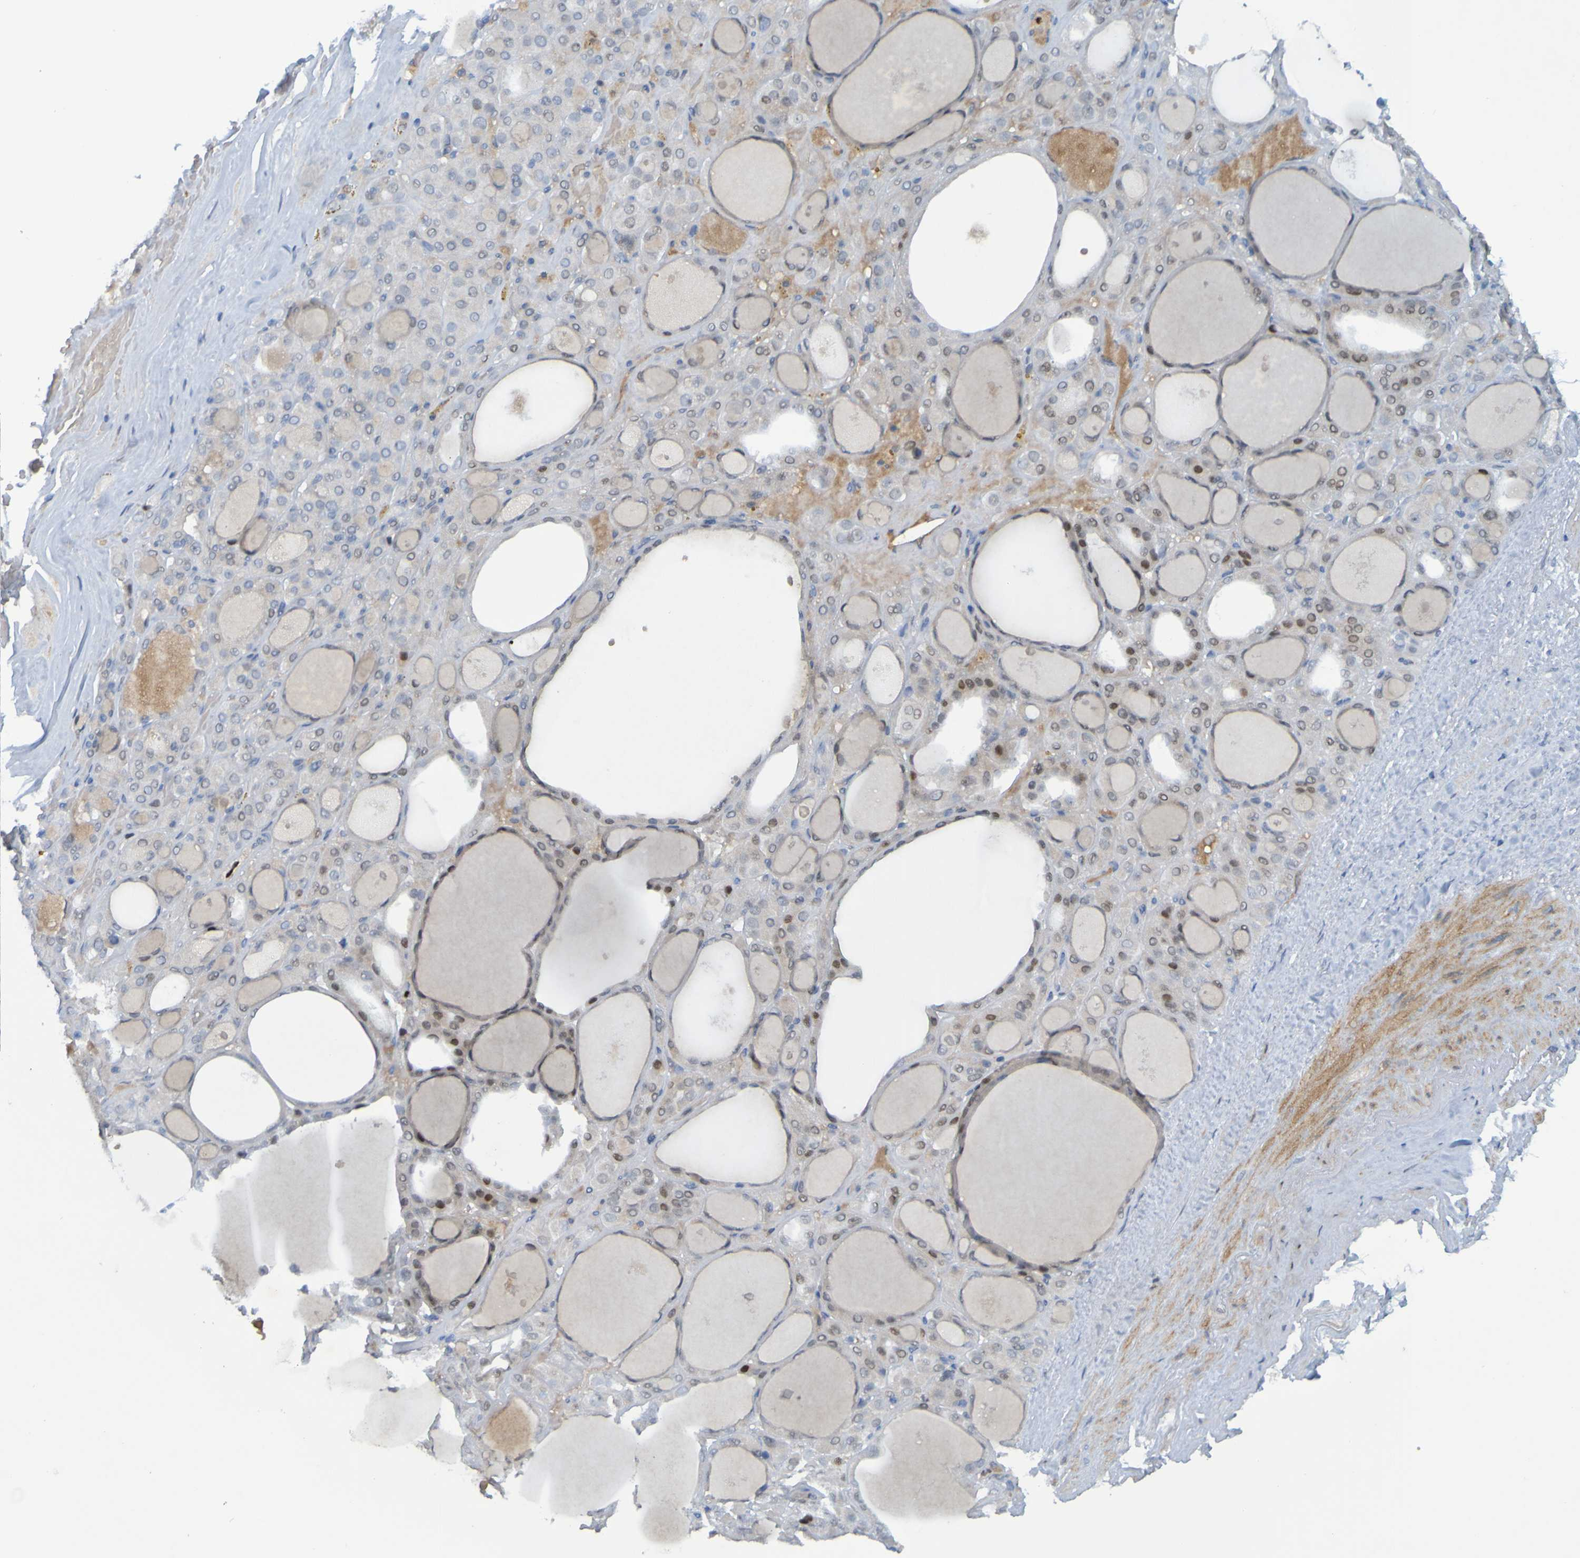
{"staining": {"intensity": "weak", "quantity": "<25%", "location": "nuclear"}, "tissue": "thyroid gland", "cell_type": "Glandular cells", "image_type": "normal", "snomed": [{"axis": "morphology", "description": "Normal tissue, NOS"}, {"axis": "morphology", "description": "Carcinoma, NOS"}, {"axis": "topography", "description": "Thyroid gland"}], "caption": "Immunohistochemistry photomicrograph of normal thyroid gland: human thyroid gland stained with DAB (3,3'-diaminobenzidine) shows no significant protein positivity in glandular cells.", "gene": "USP36", "patient": {"sex": "female", "age": 86}}